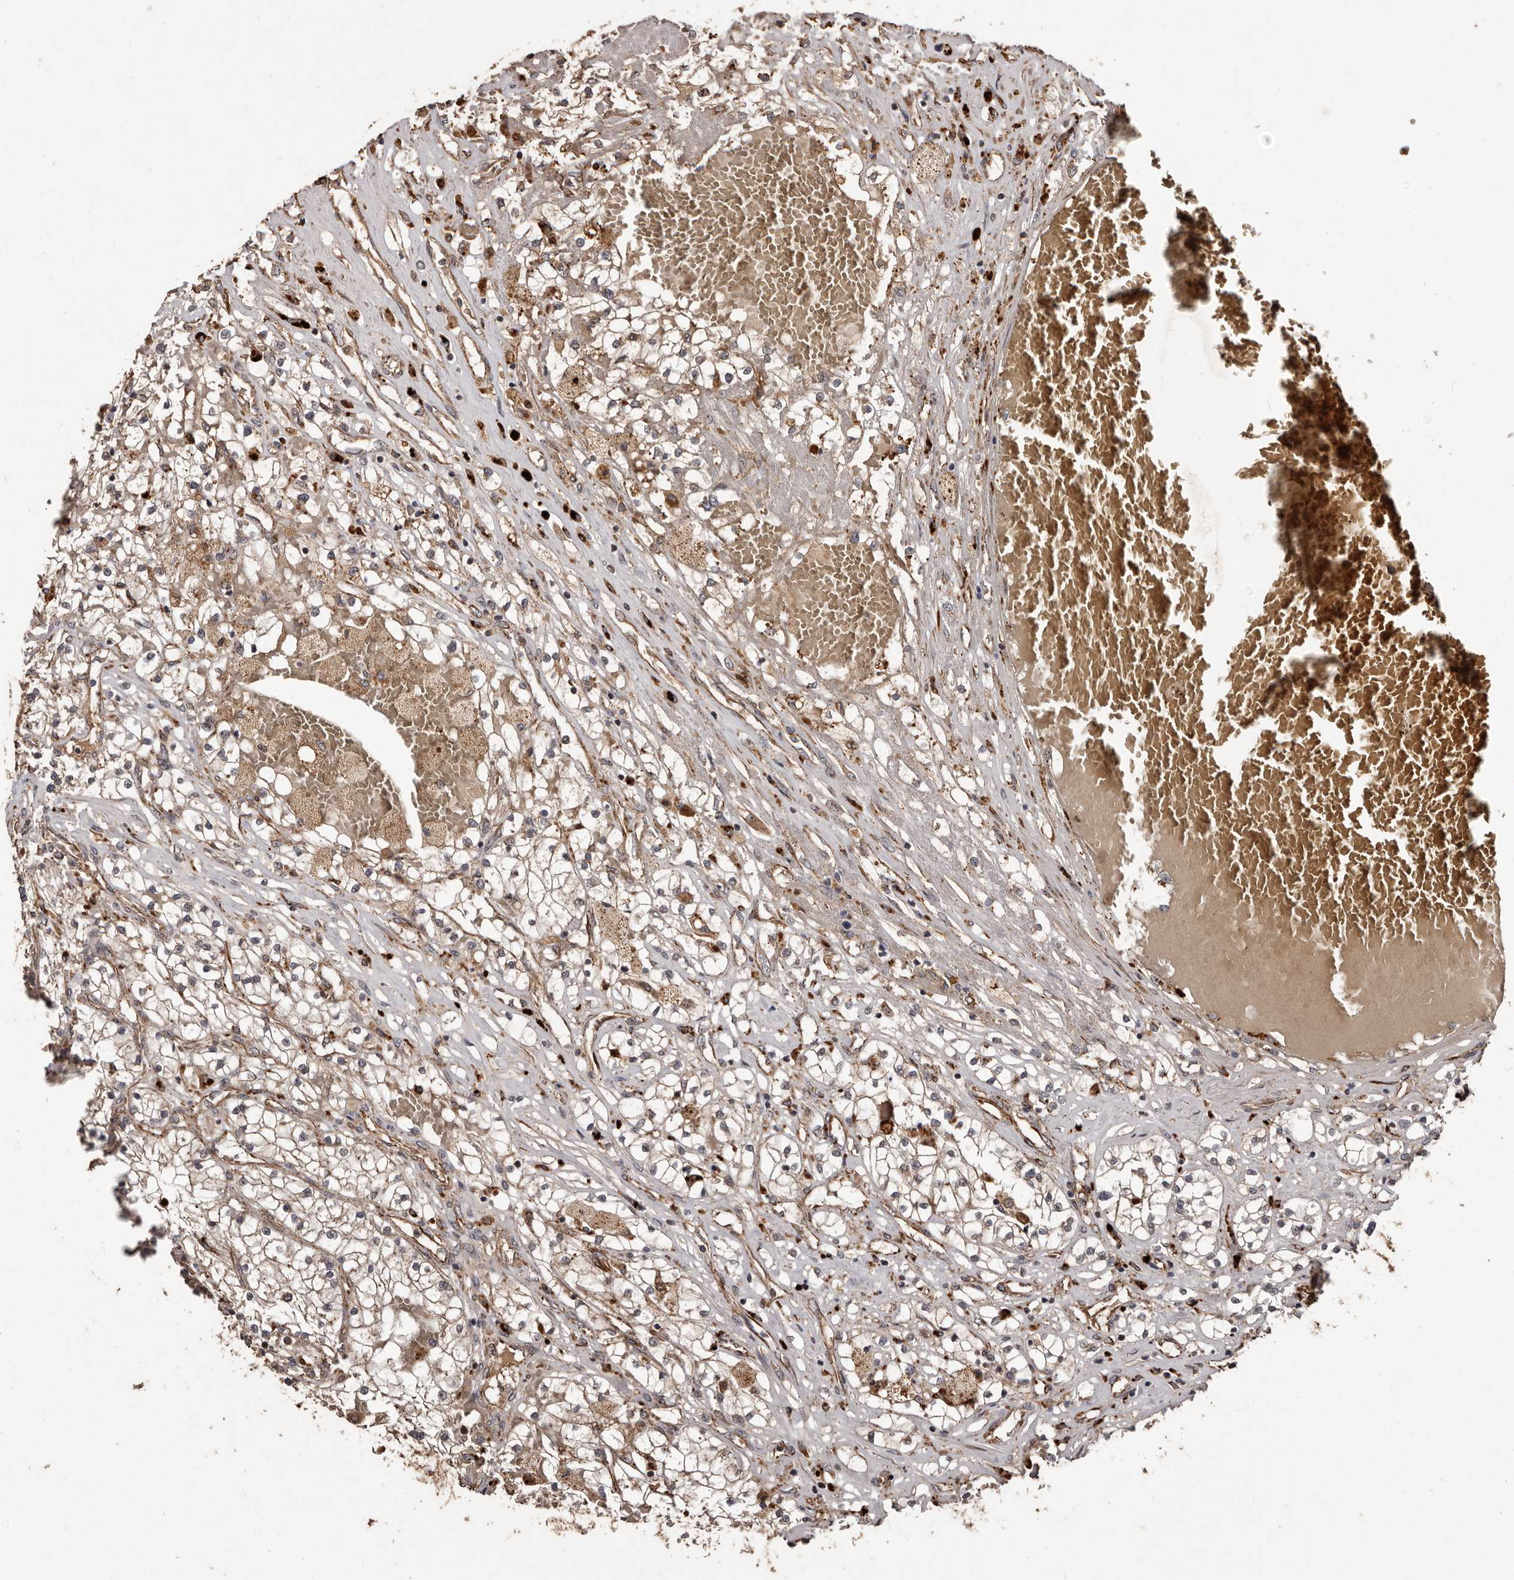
{"staining": {"intensity": "moderate", "quantity": ">75%", "location": "cytoplasmic/membranous"}, "tissue": "renal cancer", "cell_type": "Tumor cells", "image_type": "cancer", "snomed": [{"axis": "morphology", "description": "Normal tissue, NOS"}, {"axis": "morphology", "description": "Adenocarcinoma, NOS"}, {"axis": "topography", "description": "Kidney"}], "caption": "This is an image of immunohistochemistry staining of adenocarcinoma (renal), which shows moderate positivity in the cytoplasmic/membranous of tumor cells.", "gene": "BRAT1", "patient": {"sex": "male", "age": 68}}